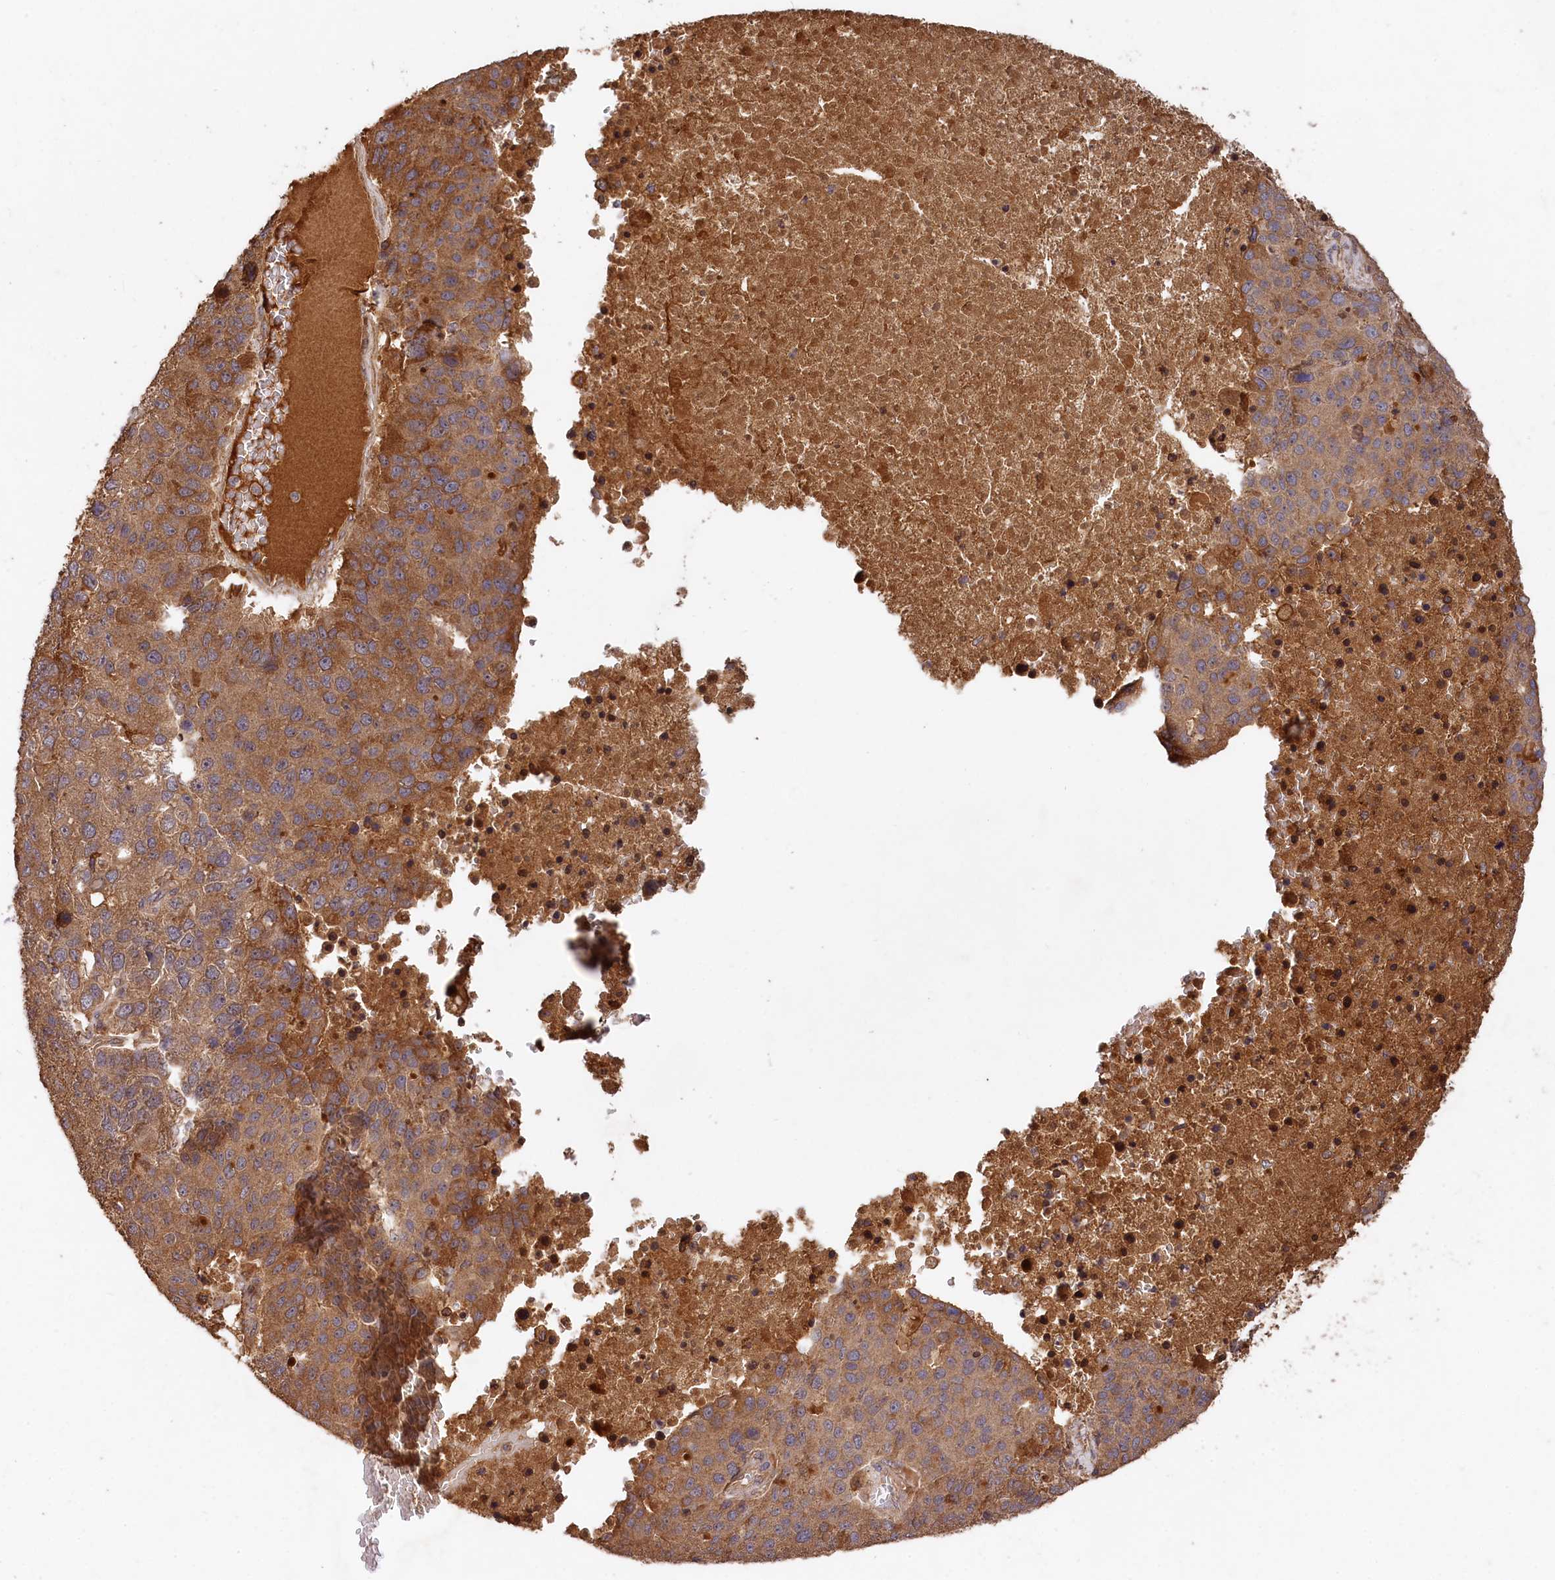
{"staining": {"intensity": "moderate", "quantity": ">75%", "location": "cytoplasmic/membranous"}, "tissue": "pancreatic cancer", "cell_type": "Tumor cells", "image_type": "cancer", "snomed": [{"axis": "morphology", "description": "Adenocarcinoma, NOS"}, {"axis": "topography", "description": "Pancreas"}], "caption": "Immunohistochemical staining of pancreatic adenocarcinoma demonstrates medium levels of moderate cytoplasmic/membranous protein positivity in approximately >75% of tumor cells.", "gene": "MCF2L2", "patient": {"sex": "female", "age": 61}}